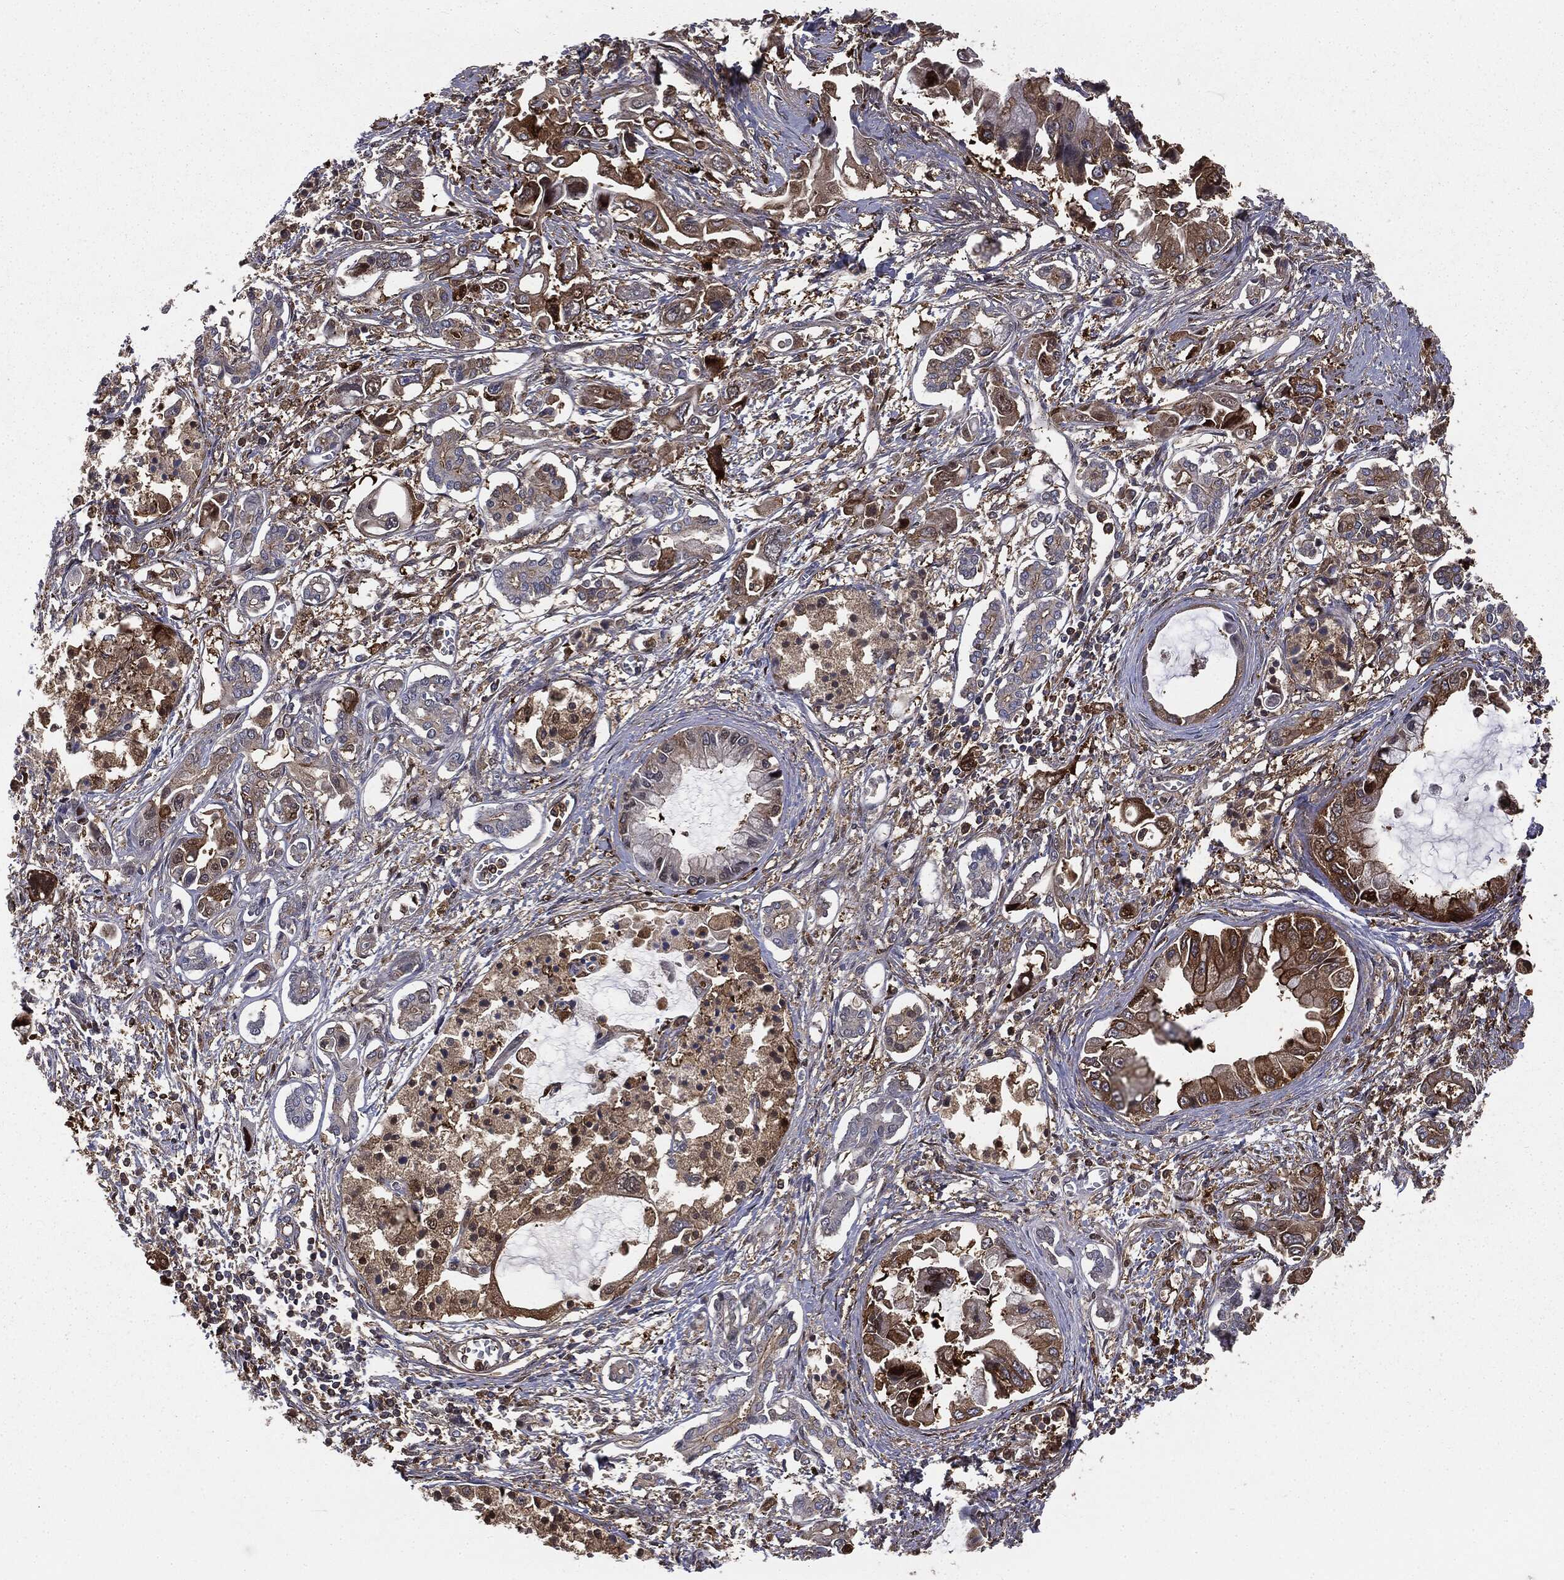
{"staining": {"intensity": "moderate", "quantity": ">75%", "location": "cytoplasmic/membranous"}, "tissue": "pancreatic cancer", "cell_type": "Tumor cells", "image_type": "cancer", "snomed": [{"axis": "morphology", "description": "Adenocarcinoma, NOS"}, {"axis": "topography", "description": "Pancreas"}], "caption": "DAB immunohistochemical staining of human pancreatic cancer (adenocarcinoma) displays moderate cytoplasmic/membranous protein positivity in about >75% of tumor cells. (DAB IHC with brightfield microscopy, high magnification).", "gene": "GNB5", "patient": {"sex": "male", "age": 84}}